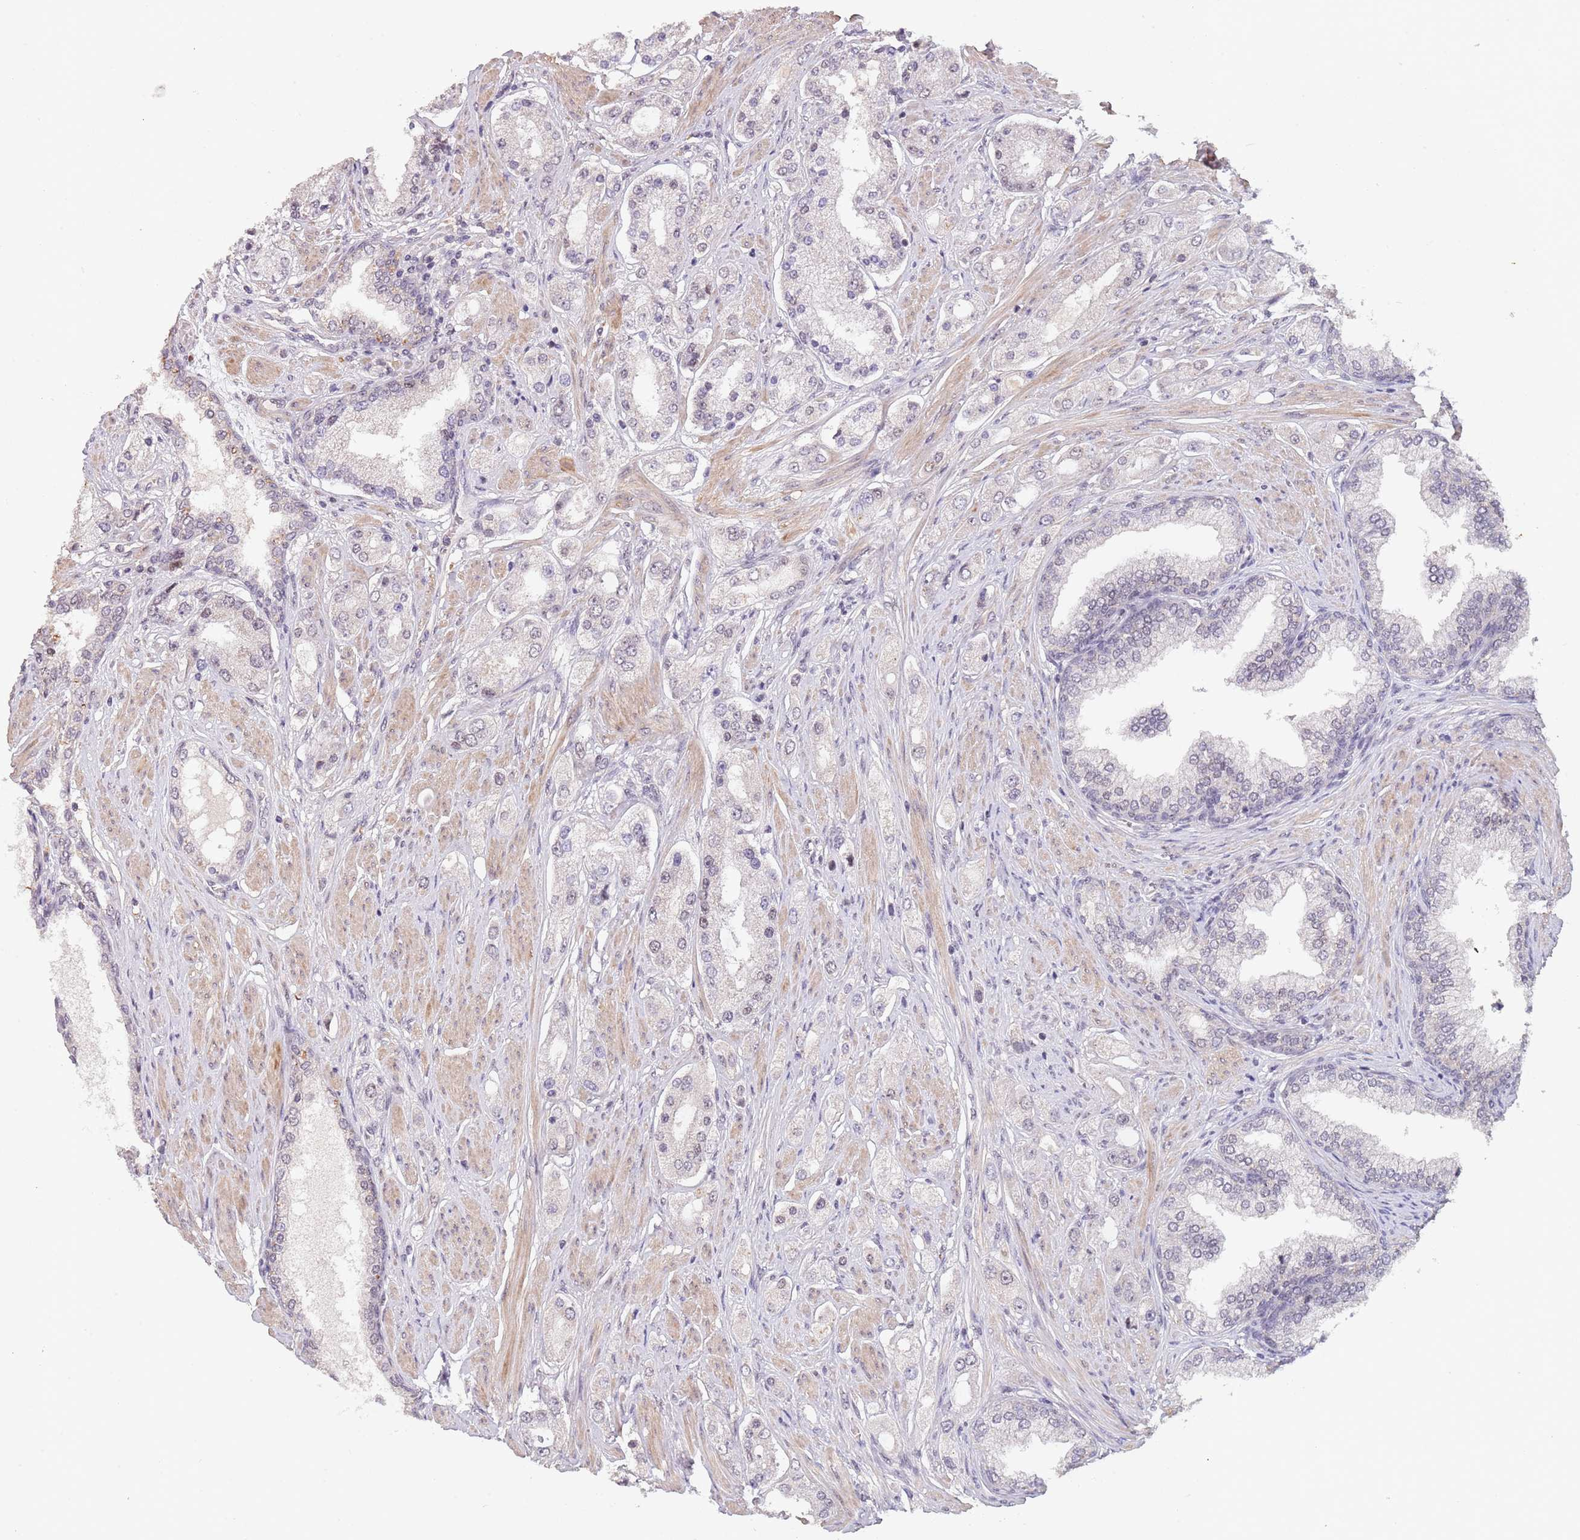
{"staining": {"intensity": "negative", "quantity": "none", "location": "none"}, "tissue": "prostate cancer", "cell_type": "Tumor cells", "image_type": "cancer", "snomed": [{"axis": "morphology", "description": "Adenocarcinoma, High grade"}, {"axis": "topography", "description": "Prostate"}], "caption": "A photomicrograph of high-grade adenocarcinoma (prostate) stained for a protein demonstrates no brown staining in tumor cells.", "gene": "CIZ1", "patient": {"sex": "male", "age": 68}}